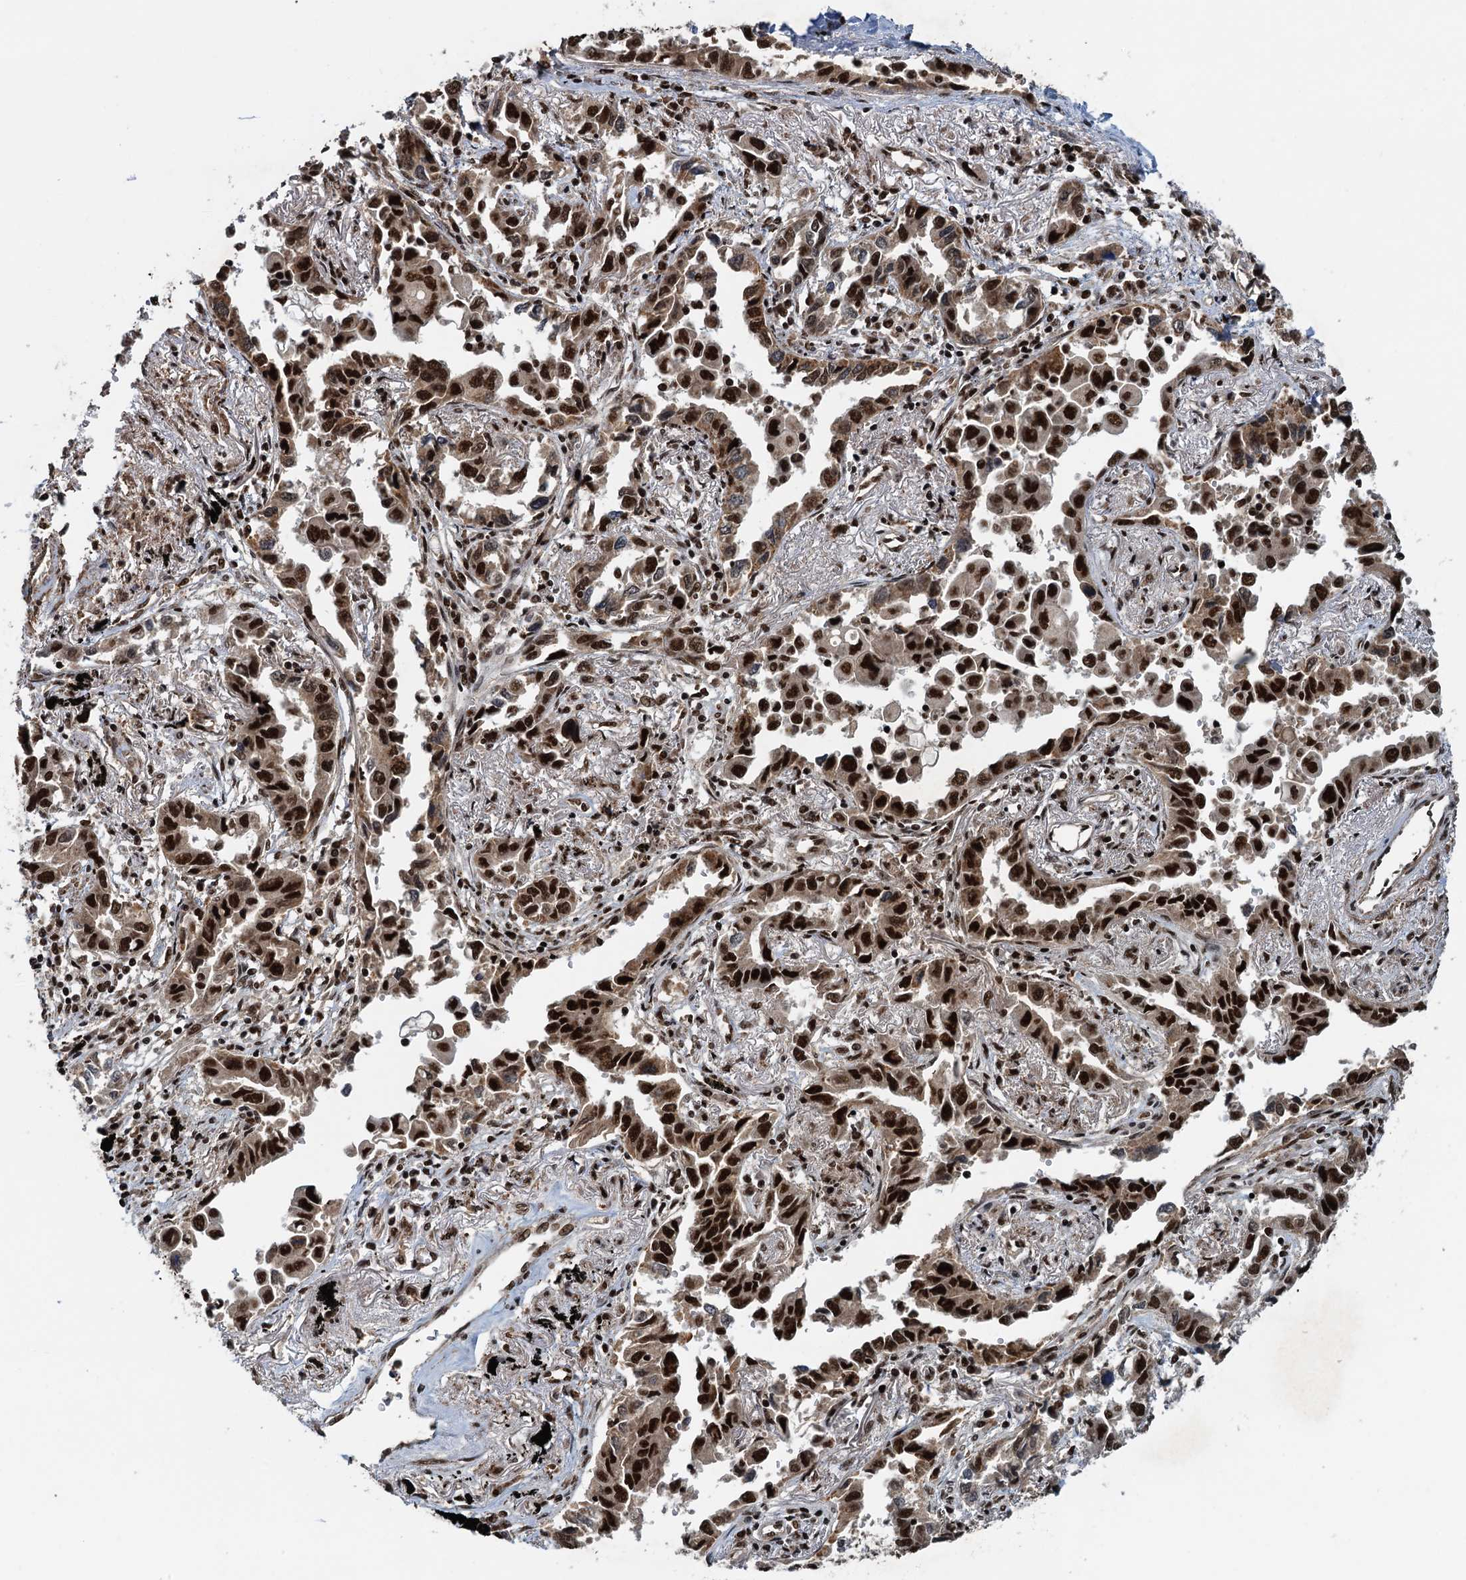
{"staining": {"intensity": "strong", "quantity": ">75%", "location": "nuclear"}, "tissue": "lung cancer", "cell_type": "Tumor cells", "image_type": "cancer", "snomed": [{"axis": "morphology", "description": "Adenocarcinoma, NOS"}, {"axis": "topography", "description": "Lung"}], "caption": "Adenocarcinoma (lung) tissue exhibits strong nuclear positivity in about >75% of tumor cells, visualized by immunohistochemistry. Using DAB (brown) and hematoxylin (blue) stains, captured at high magnification using brightfield microscopy.", "gene": "ZC3H18", "patient": {"sex": "male", "age": 67}}